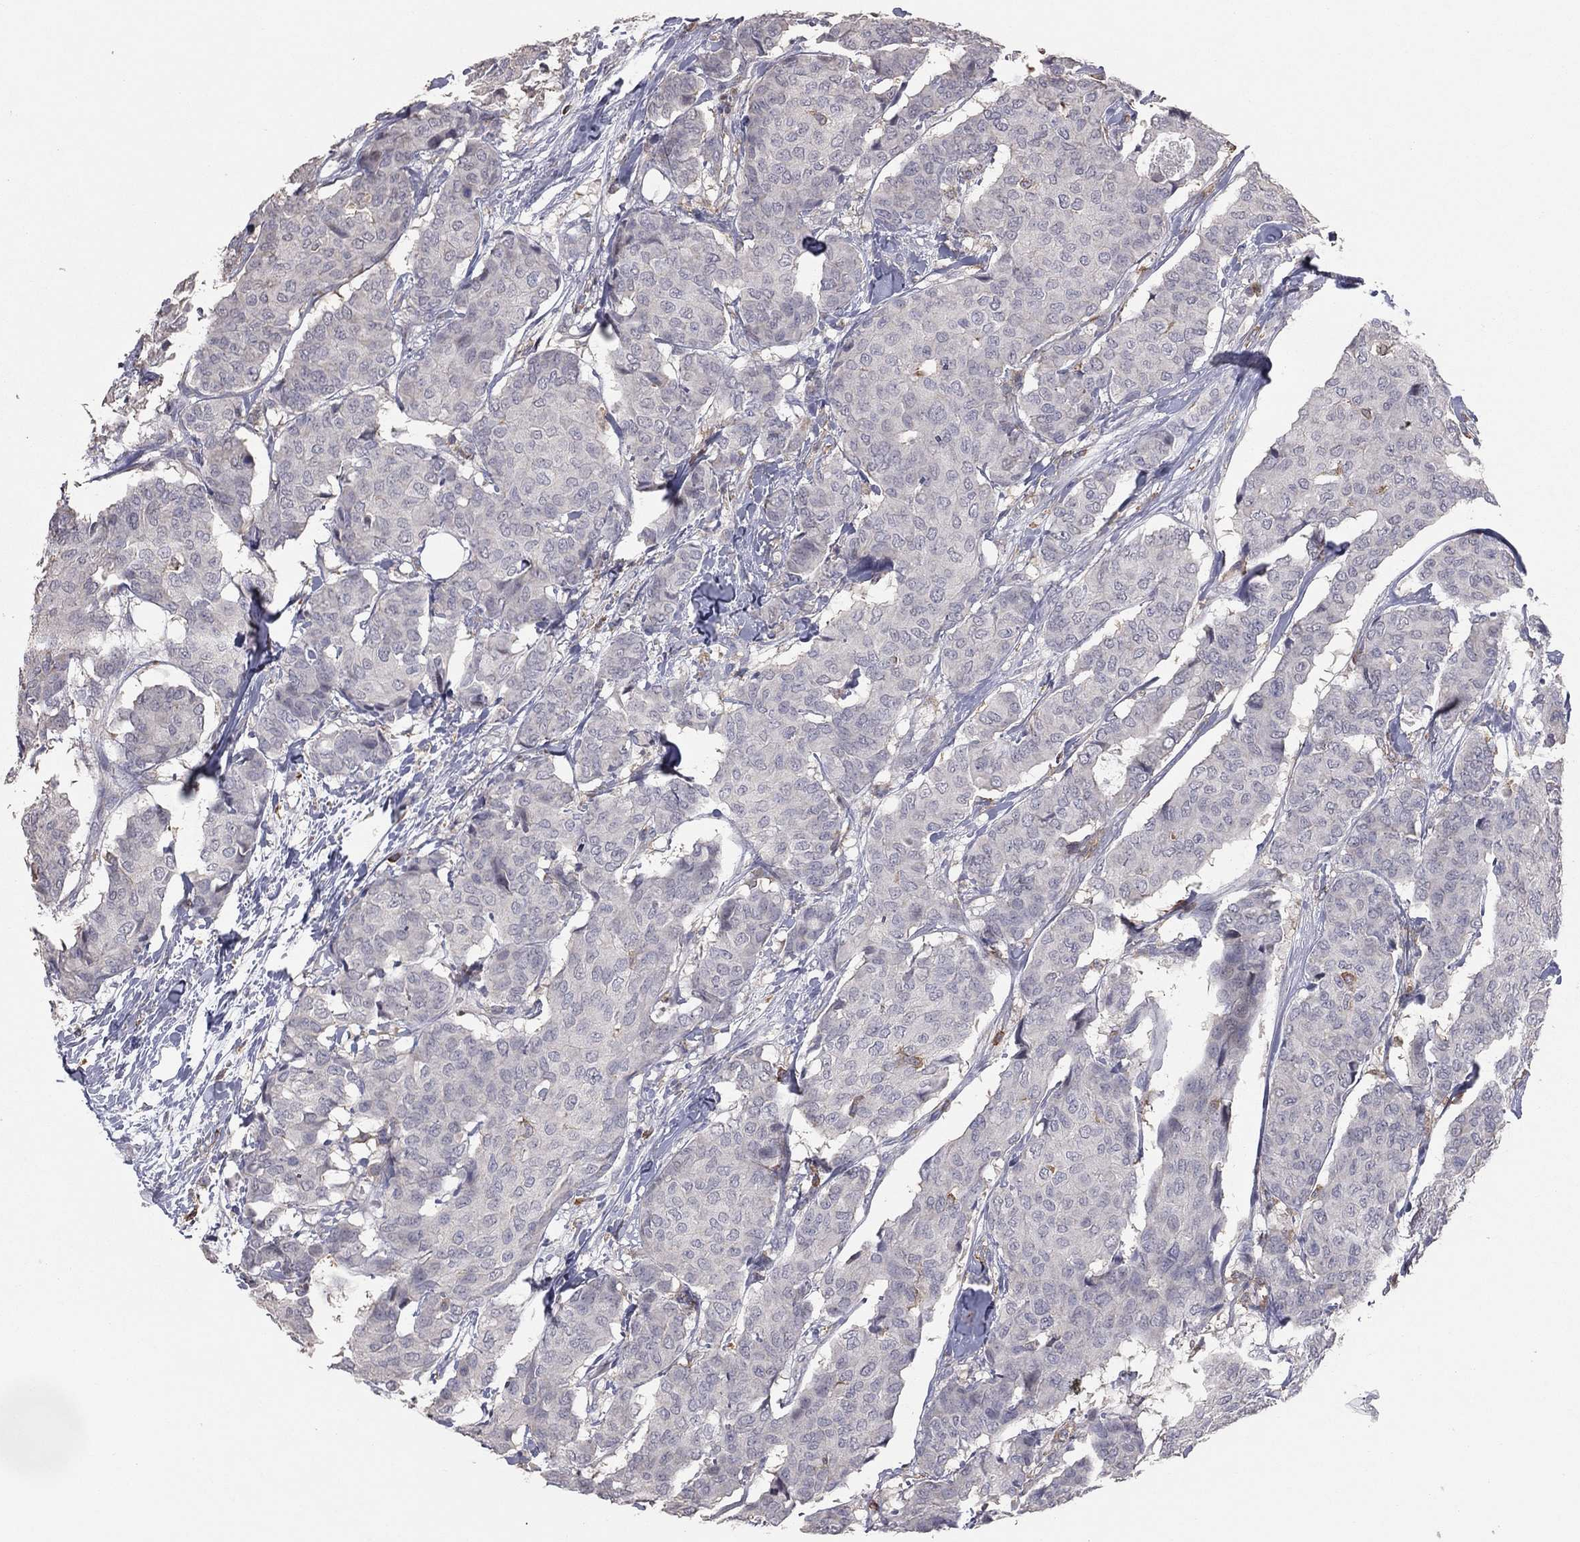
{"staining": {"intensity": "negative", "quantity": "none", "location": "none"}, "tissue": "breast cancer", "cell_type": "Tumor cells", "image_type": "cancer", "snomed": [{"axis": "morphology", "description": "Duct carcinoma"}, {"axis": "topography", "description": "Breast"}], "caption": "Tumor cells are negative for brown protein staining in breast cancer (invasive ductal carcinoma).", "gene": "PSTPIP1", "patient": {"sex": "female", "age": 75}}